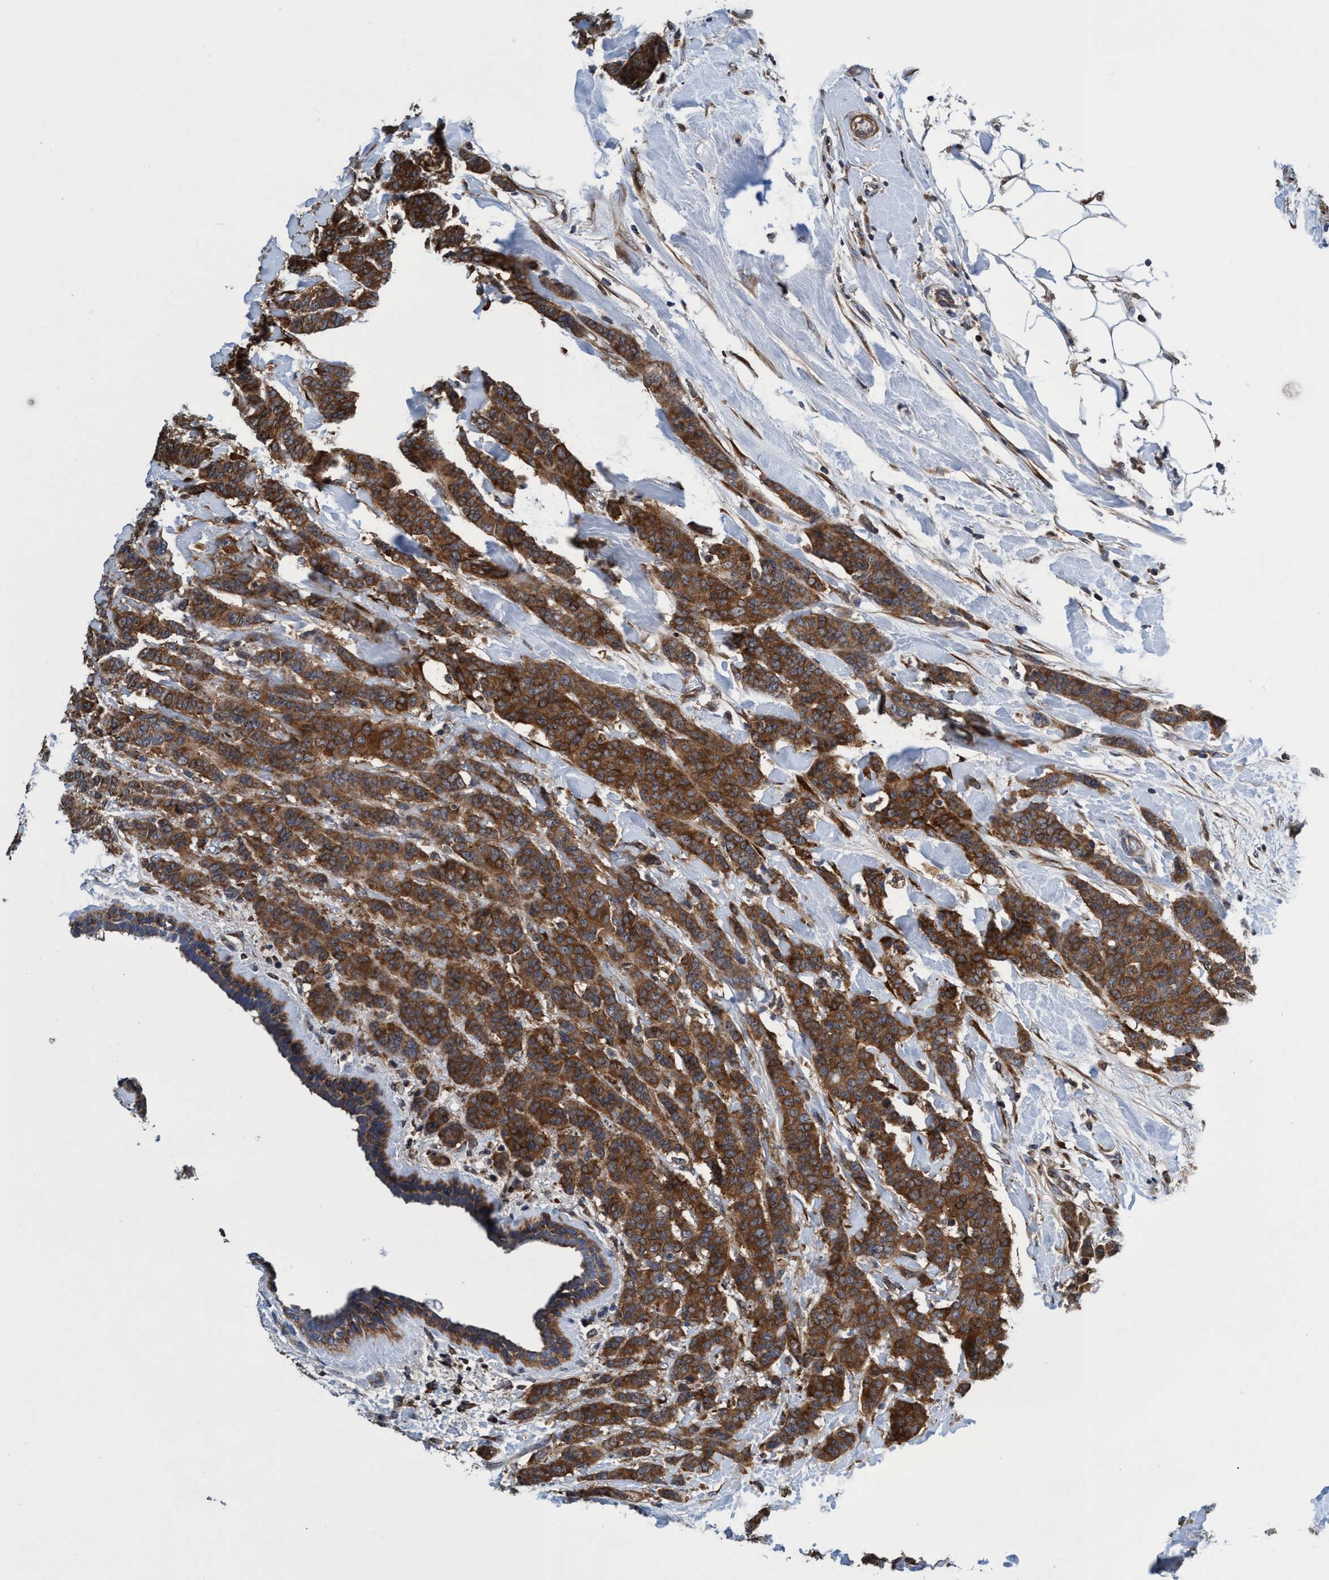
{"staining": {"intensity": "strong", "quantity": ">75%", "location": "cytoplasmic/membranous"}, "tissue": "breast cancer", "cell_type": "Tumor cells", "image_type": "cancer", "snomed": [{"axis": "morphology", "description": "Normal tissue, NOS"}, {"axis": "morphology", "description": "Duct carcinoma"}, {"axis": "topography", "description": "Breast"}], "caption": "Infiltrating ductal carcinoma (breast) stained with DAB IHC demonstrates high levels of strong cytoplasmic/membranous staining in about >75% of tumor cells.", "gene": "CALCOCO2", "patient": {"sex": "female", "age": 40}}